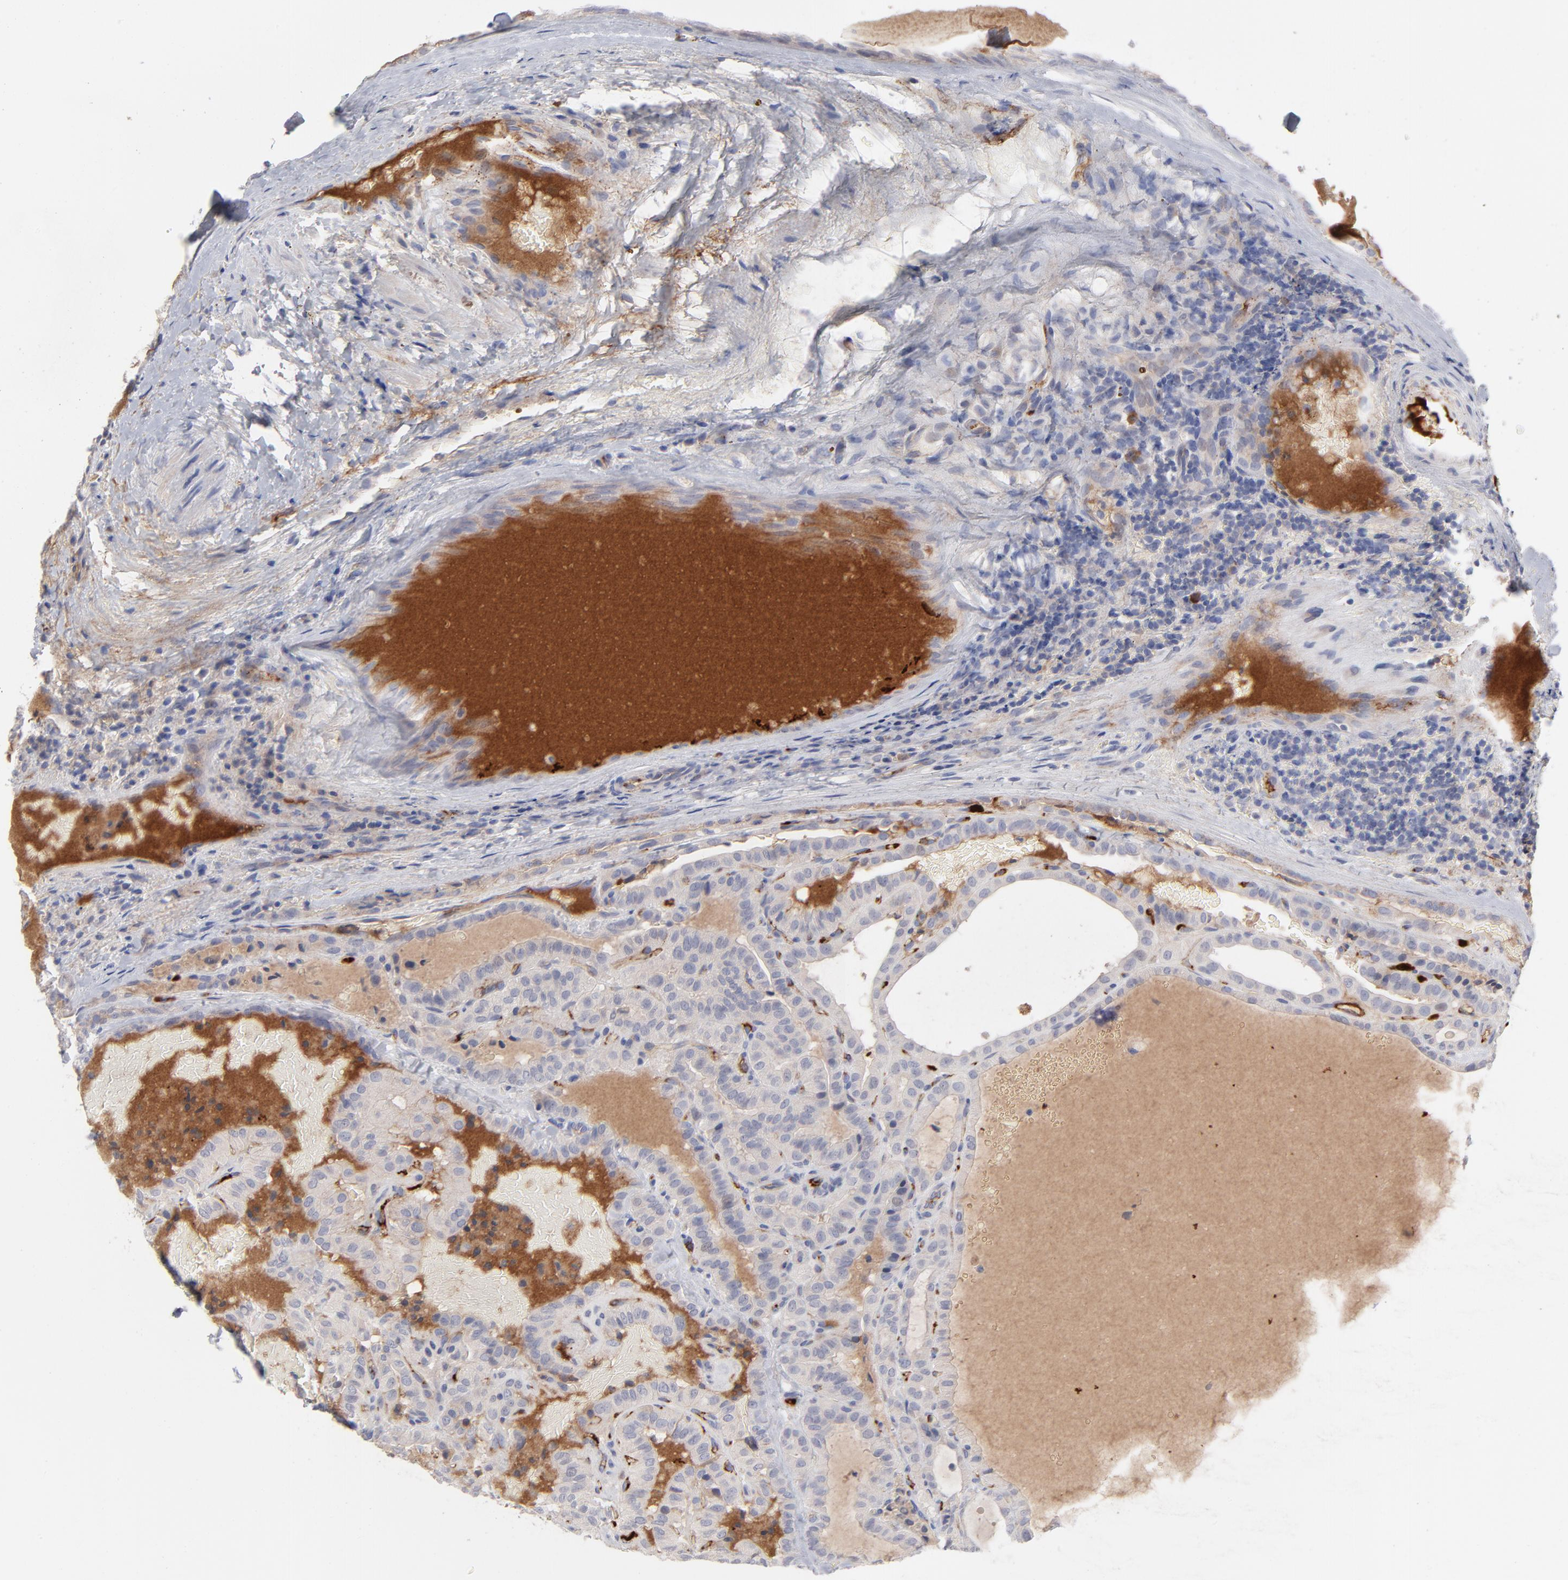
{"staining": {"intensity": "negative", "quantity": "none", "location": "none"}, "tissue": "thyroid cancer", "cell_type": "Tumor cells", "image_type": "cancer", "snomed": [{"axis": "morphology", "description": "Papillary adenocarcinoma, NOS"}, {"axis": "topography", "description": "Thyroid gland"}], "caption": "IHC photomicrograph of human thyroid papillary adenocarcinoma stained for a protein (brown), which displays no staining in tumor cells.", "gene": "CCR3", "patient": {"sex": "male", "age": 77}}